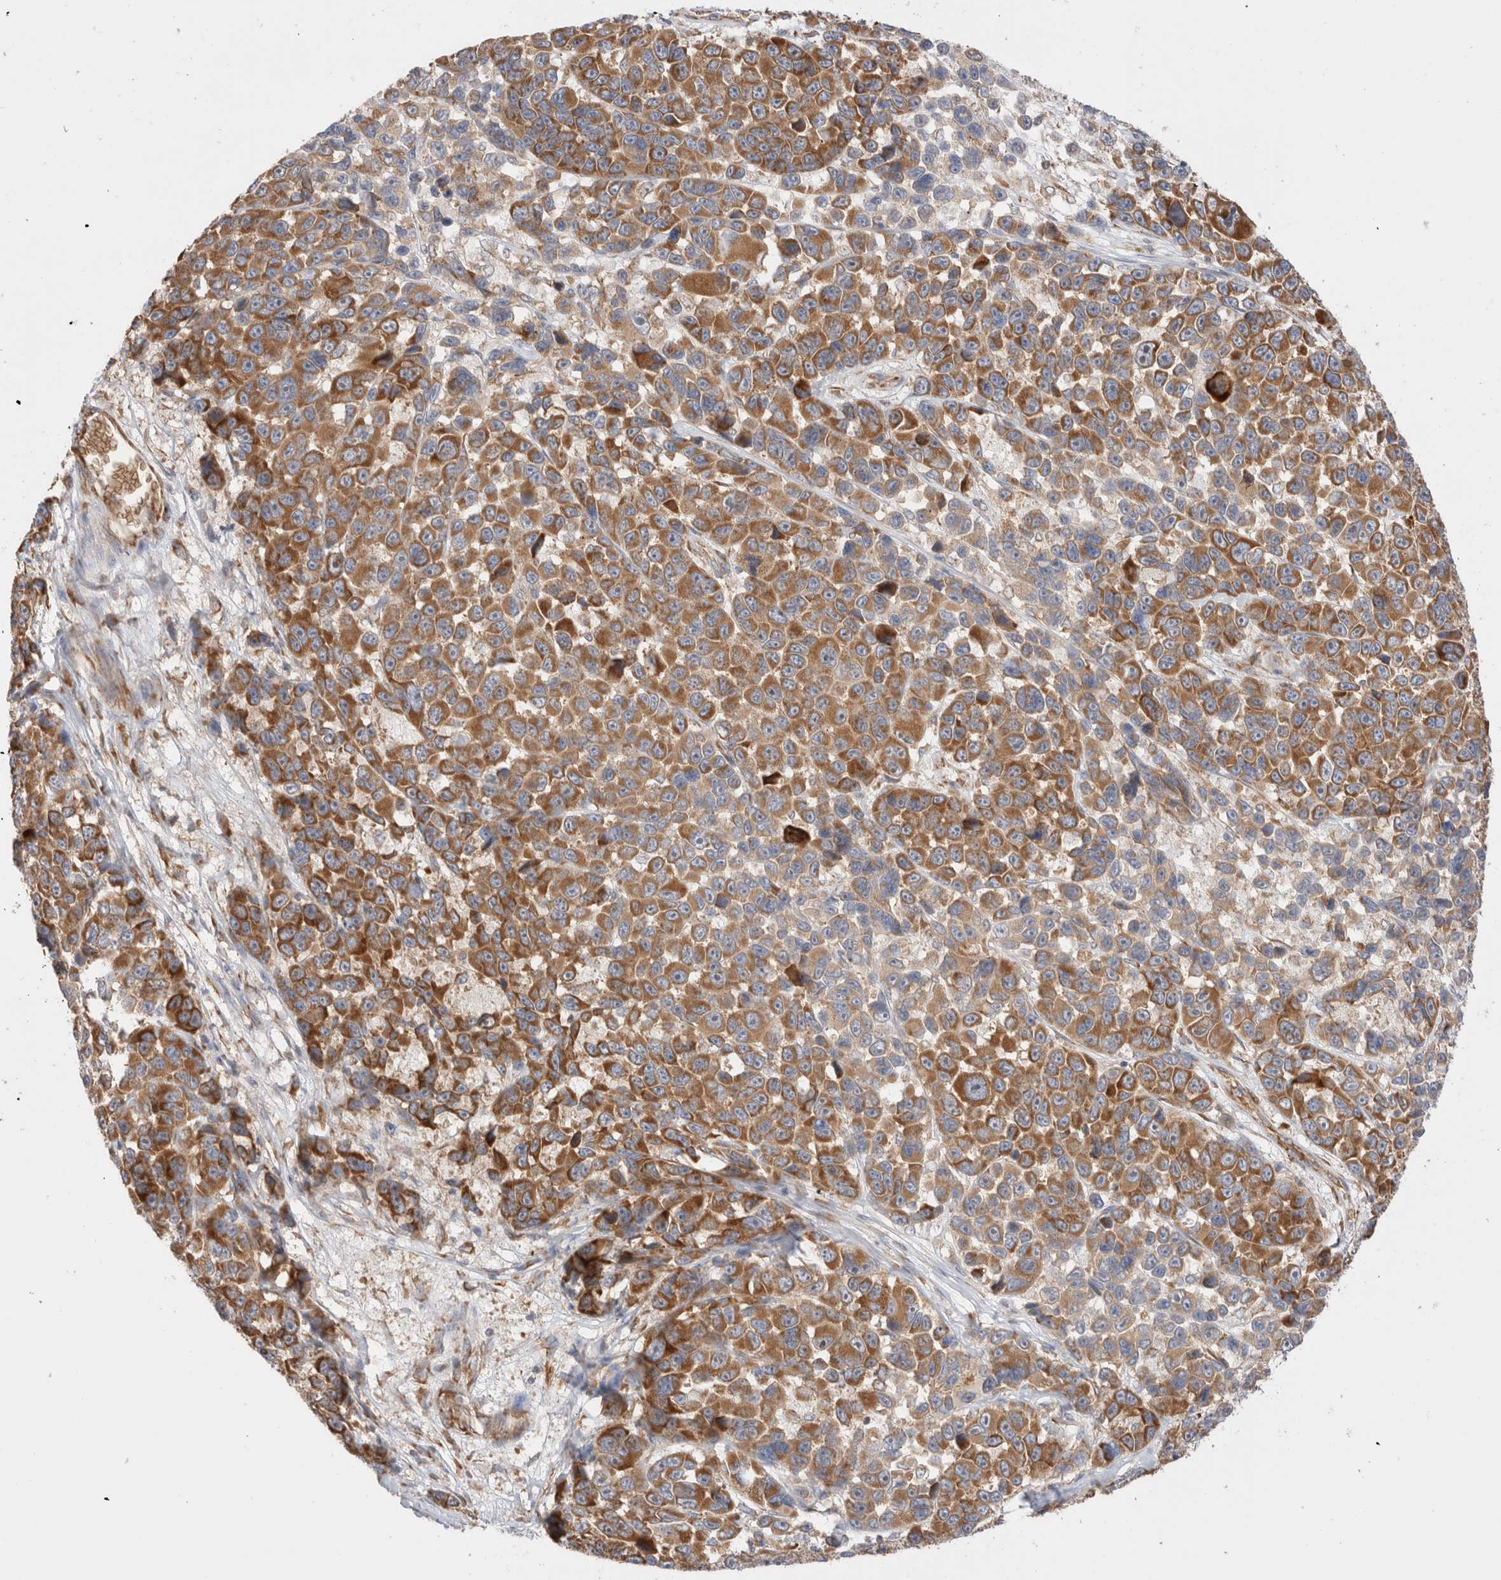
{"staining": {"intensity": "moderate", "quantity": ">75%", "location": "cytoplasmic/membranous"}, "tissue": "melanoma", "cell_type": "Tumor cells", "image_type": "cancer", "snomed": [{"axis": "morphology", "description": "Malignant melanoma, NOS"}, {"axis": "topography", "description": "Skin"}], "caption": "Immunohistochemistry (IHC) (DAB) staining of malignant melanoma displays moderate cytoplasmic/membranous protein expression in approximately >75% of tumor cells.", "gene": "UTS2B", "patient": {"sex": "male", "age": 53}}